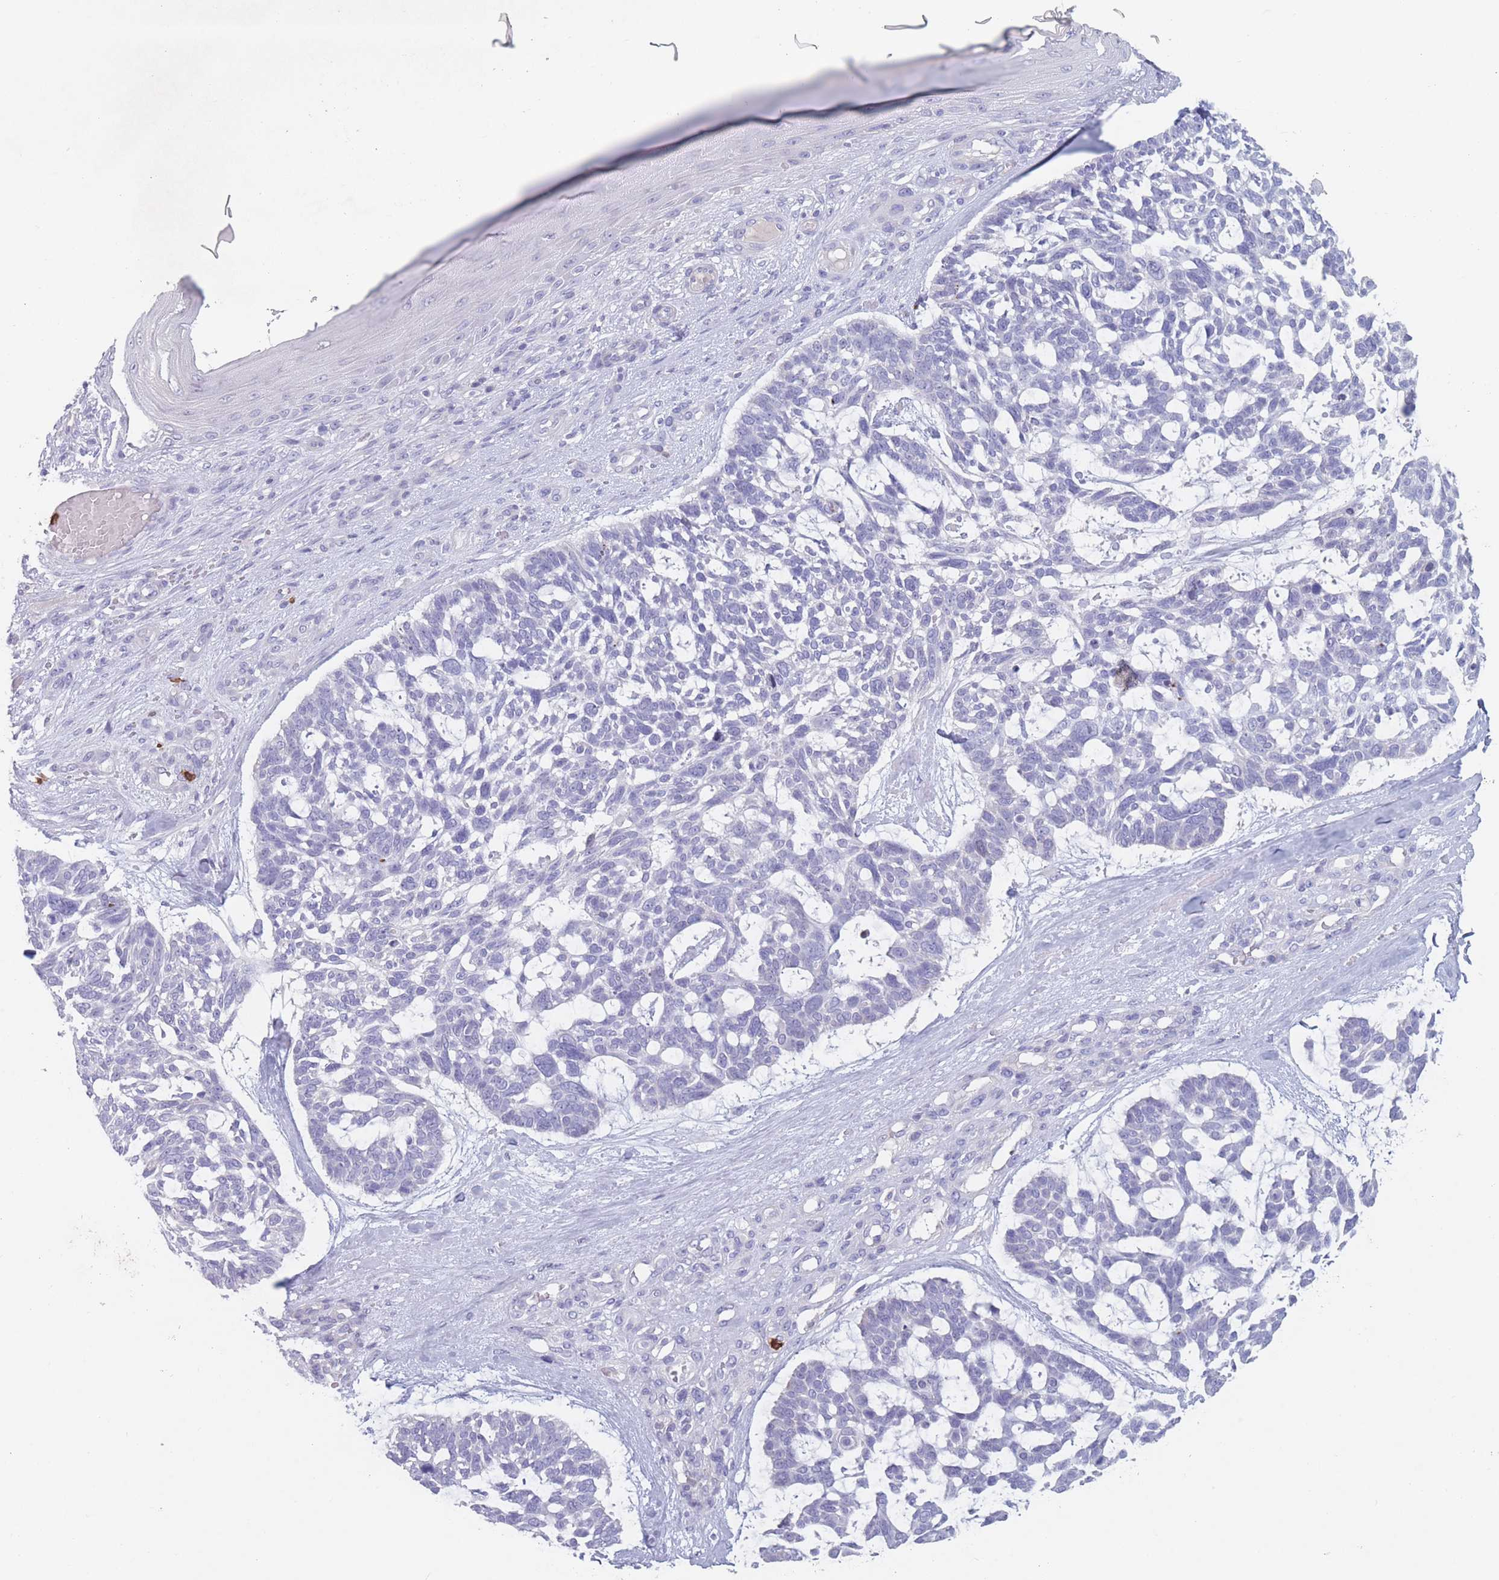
{"staining": {"intensity": "negative", "quantity": "none", "location": "none"}, "tissue": "skin cancer", "cell_type": "Tumor cells", "image_type": "cancer", "snomed": [{"axis": "morphology", "description": "Basal cell carcinoma"}, {"axis": "topography", "description": "Skin"}], "caption": "Image shows no significant protein positivity in tumor cells of skin basal cell carcinoma. (DAB (3,3'-diaminobenzidine) immunohistochemistry, high magnification).", "gene": "ATP1A3", "patient": {"sex": "male", "age": 88}}